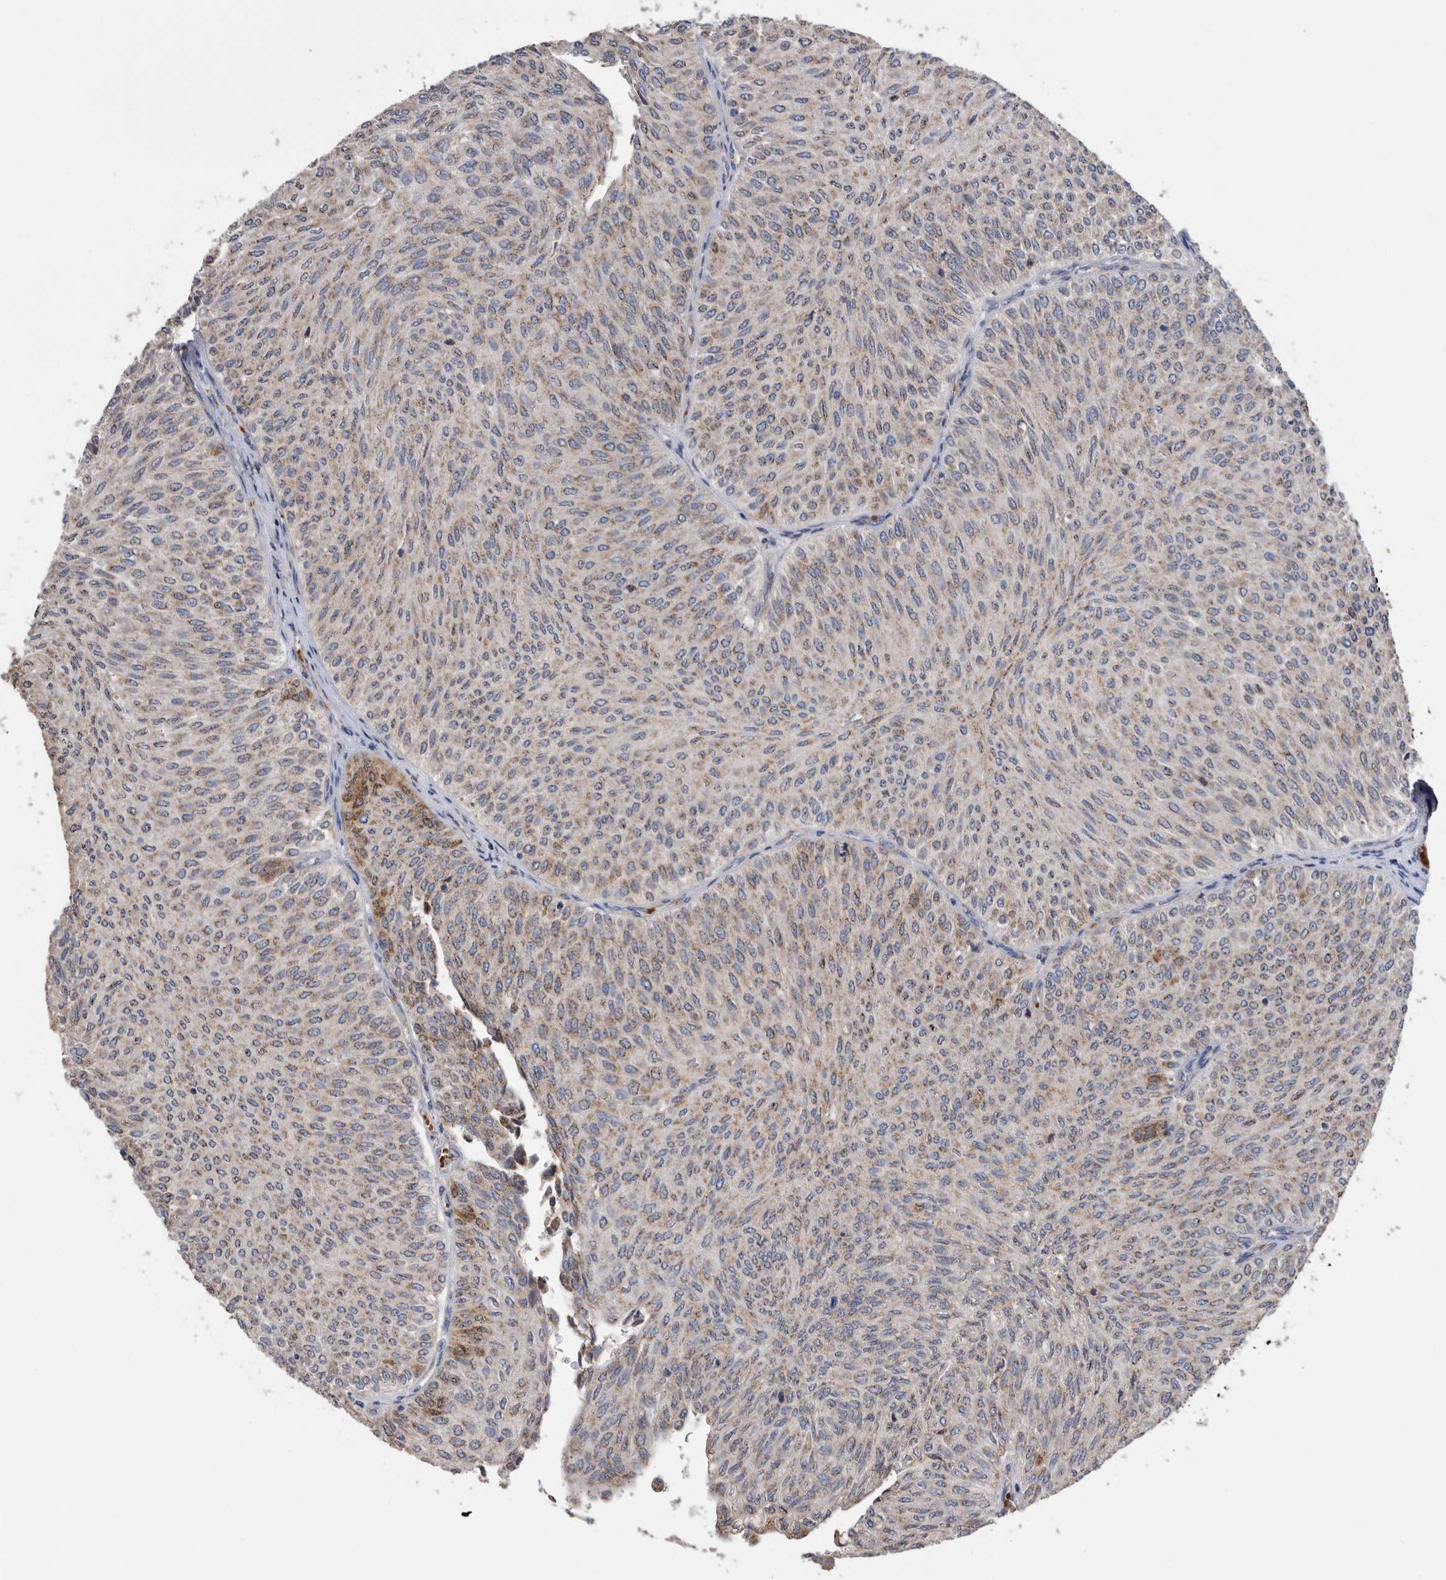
{"staining": {"intensity": "weak", "quantity": ">75%", "location": "cytoplasmic/membranous"}, "tissue": "urothelial cancer", "cell_type": "Tumor cells", "image_type": "cancer", "snomed": [{"axis": "morphology", "description": "Urothelial carcinoma, Low grade"}, {"axis": "topography", "description": "Urinary bladder"}], "caption": "A low amount of weak cytoplasmic/membranous staining is seen in about >75% of tumor cells in urothelial carcinoma (low-grade) tissue.", "gene": "CRISPLD2", "patient": {"sex": "male", "age": 78}}